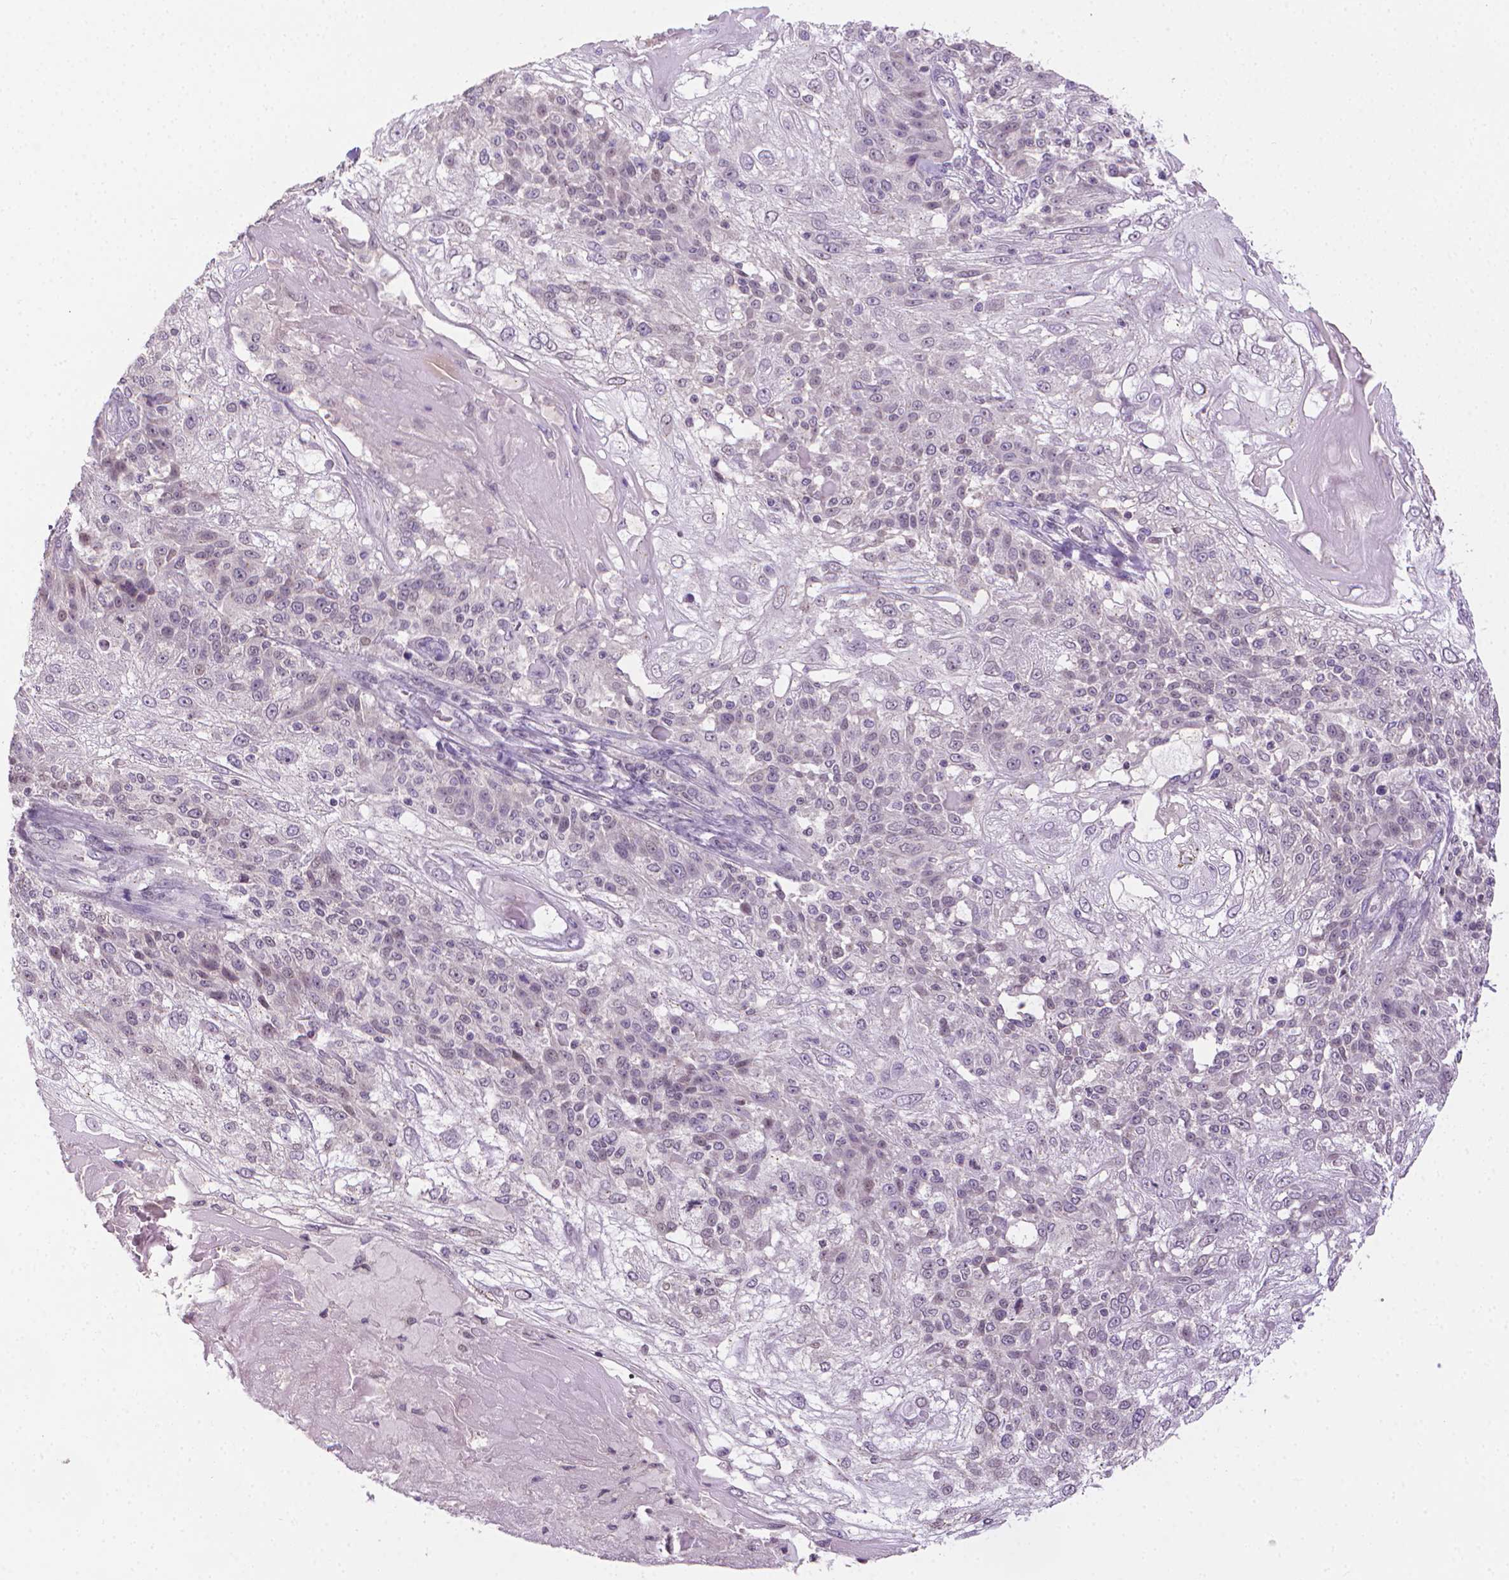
{"staining": {"intensity": "negative", "quantity": "none", "location": "none"}, "tissue": "skin cancer", "cell_type": "Tumor cells", "image_type": "cancer", "snomed": [{"axis": "morphology", "description": "Normal tissue, NOS"}, {"axis": "morphology", "description": "Squamous cell carcinoma, NOS"}, {"axis": "topography", "description": "Skin"}], "caption": "The IHC image has no significant staining in tumor cells of skin cancer tissue.", "gene": "NCAN", "patient": {"sex": "female", "age": 83}}